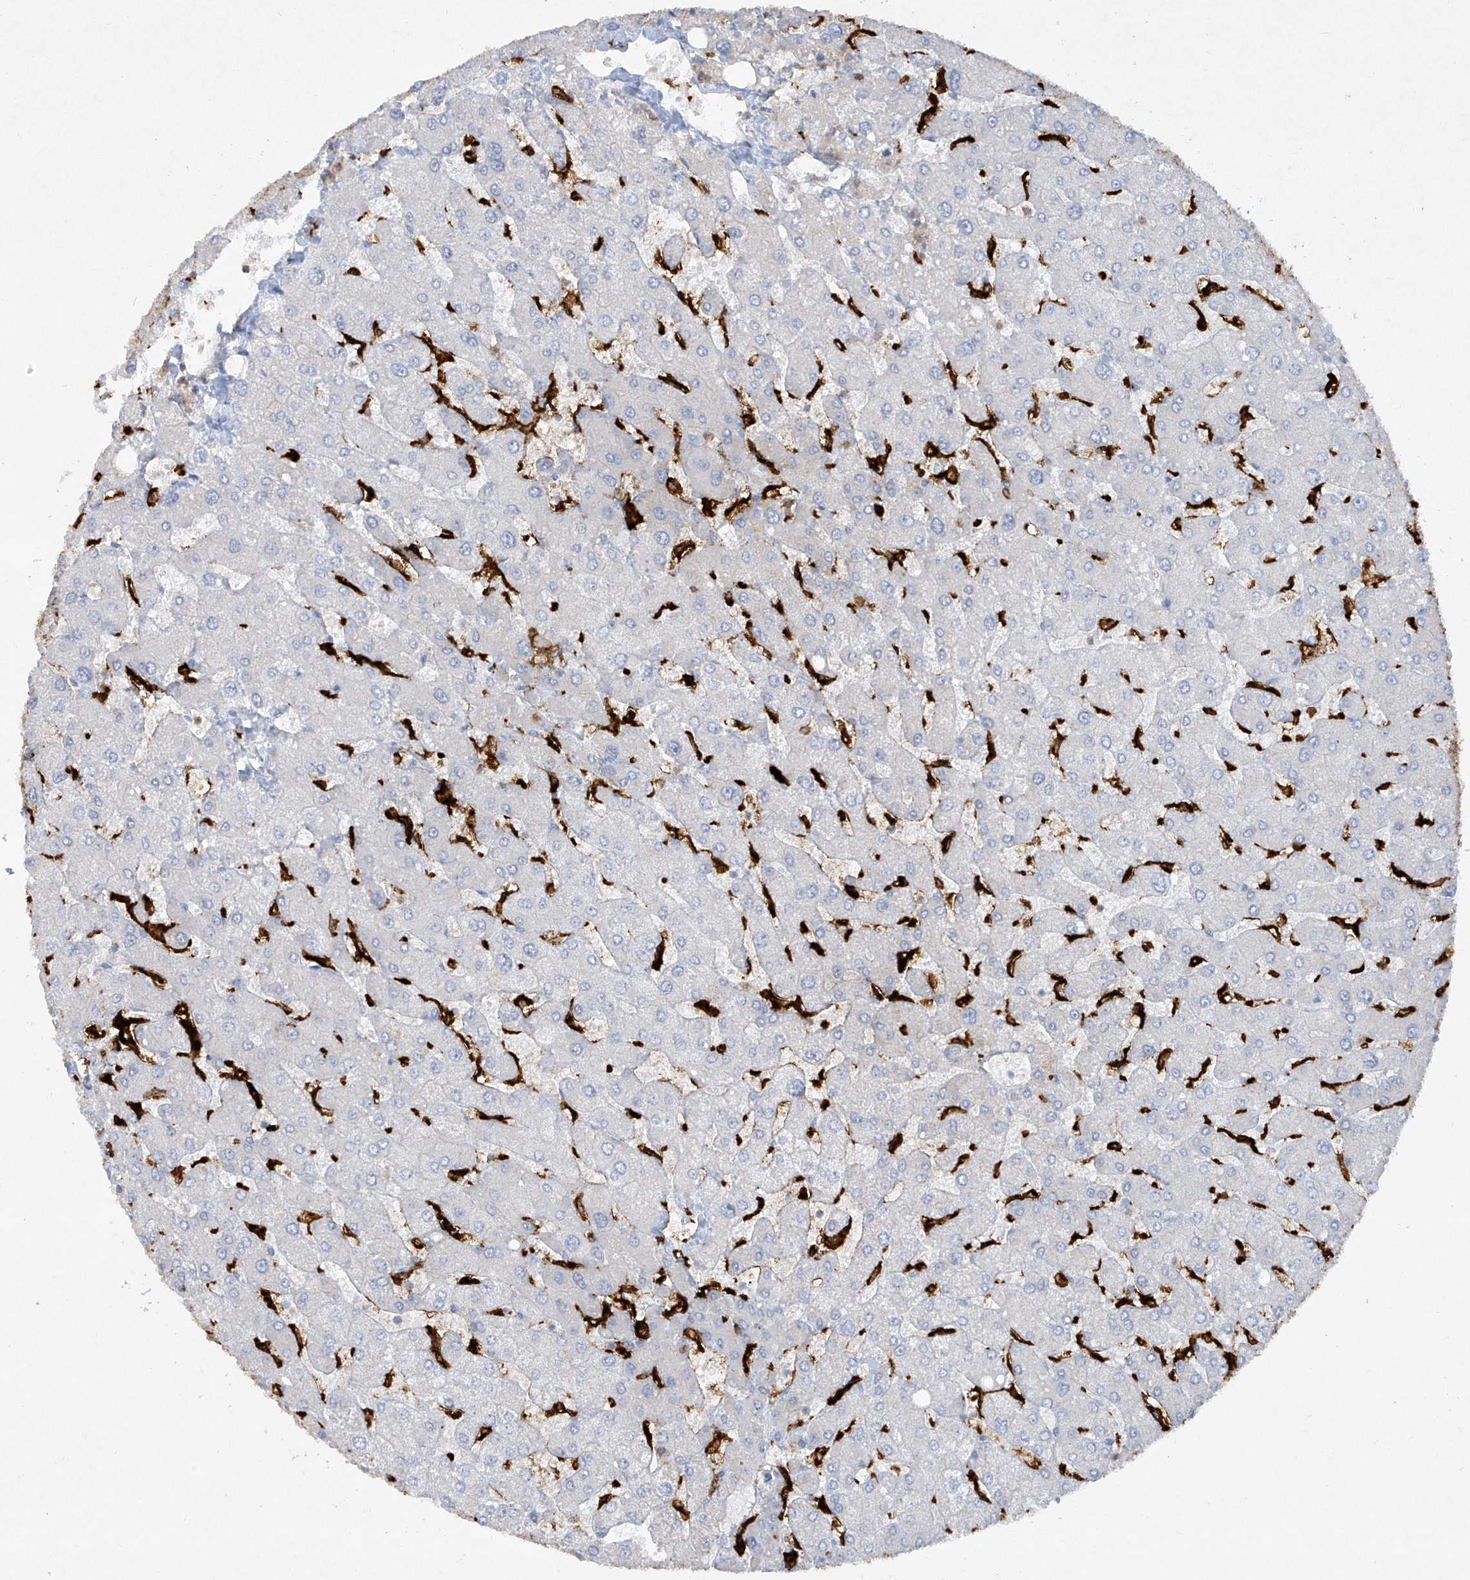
{"staining": {"intensity": "negative", "quantity": "none", "location": "none"}, "tissue": "liver", "cell_type": "Cholangiocytes", "image_type": "normal", "snomed": [{"axis": "morphology", "description": "Normal tissue, NOS"}, {"axis": "topography", "description": "Liver"}], "caption": "DAB (3,3'-diaminobenzidine) immunohistochemical staining of benign human liver reveals no significant expression in cholangiocytes.", "gene": "FCGR3A", "patient": {"sex": "male", "age": 55}}